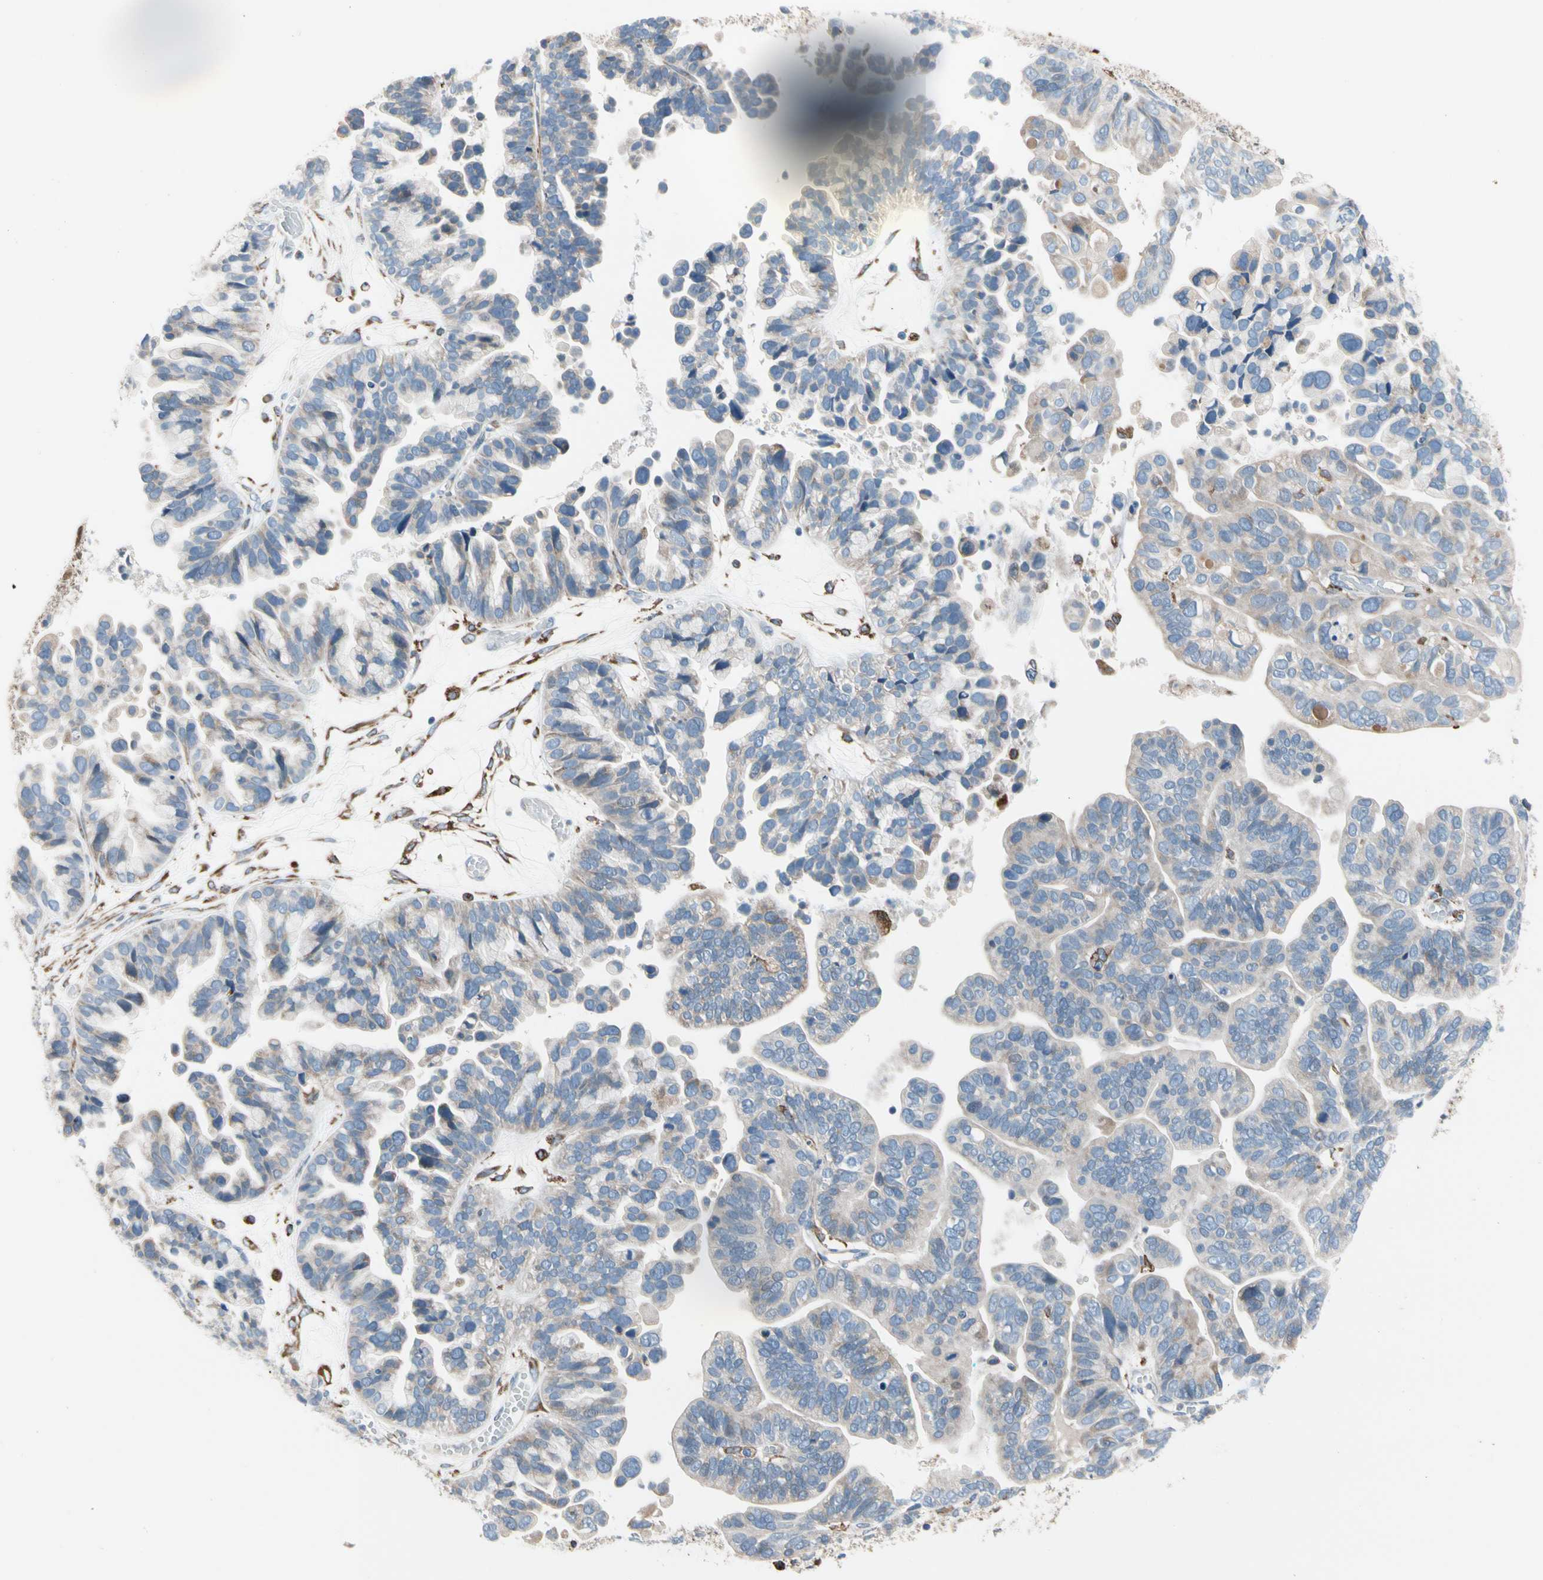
{"staining": {"intensity": "weak", "quantity": "<25%", "location": "cytoplasmic/membranous"}, "tissue": "ovarian cancer", "cell_type": "Tumor cells", "image_type": "cancer", "snomed": [{"axis": "morphology", "description": "Cystadenocarcinoma, serous, NOS"}, {"axis": "topography", "description": "Ovary"}], "caption": "A photomicrograph of ovarian cancer (serous cystadenocarcinoma) stained for a protein displays no brown staining in tumor cells. (Immunohistochemistry, brightfield microscopy, high magnification).", "gene": "LRPAP1", "patient": {"sex": "female", "age": 56}}